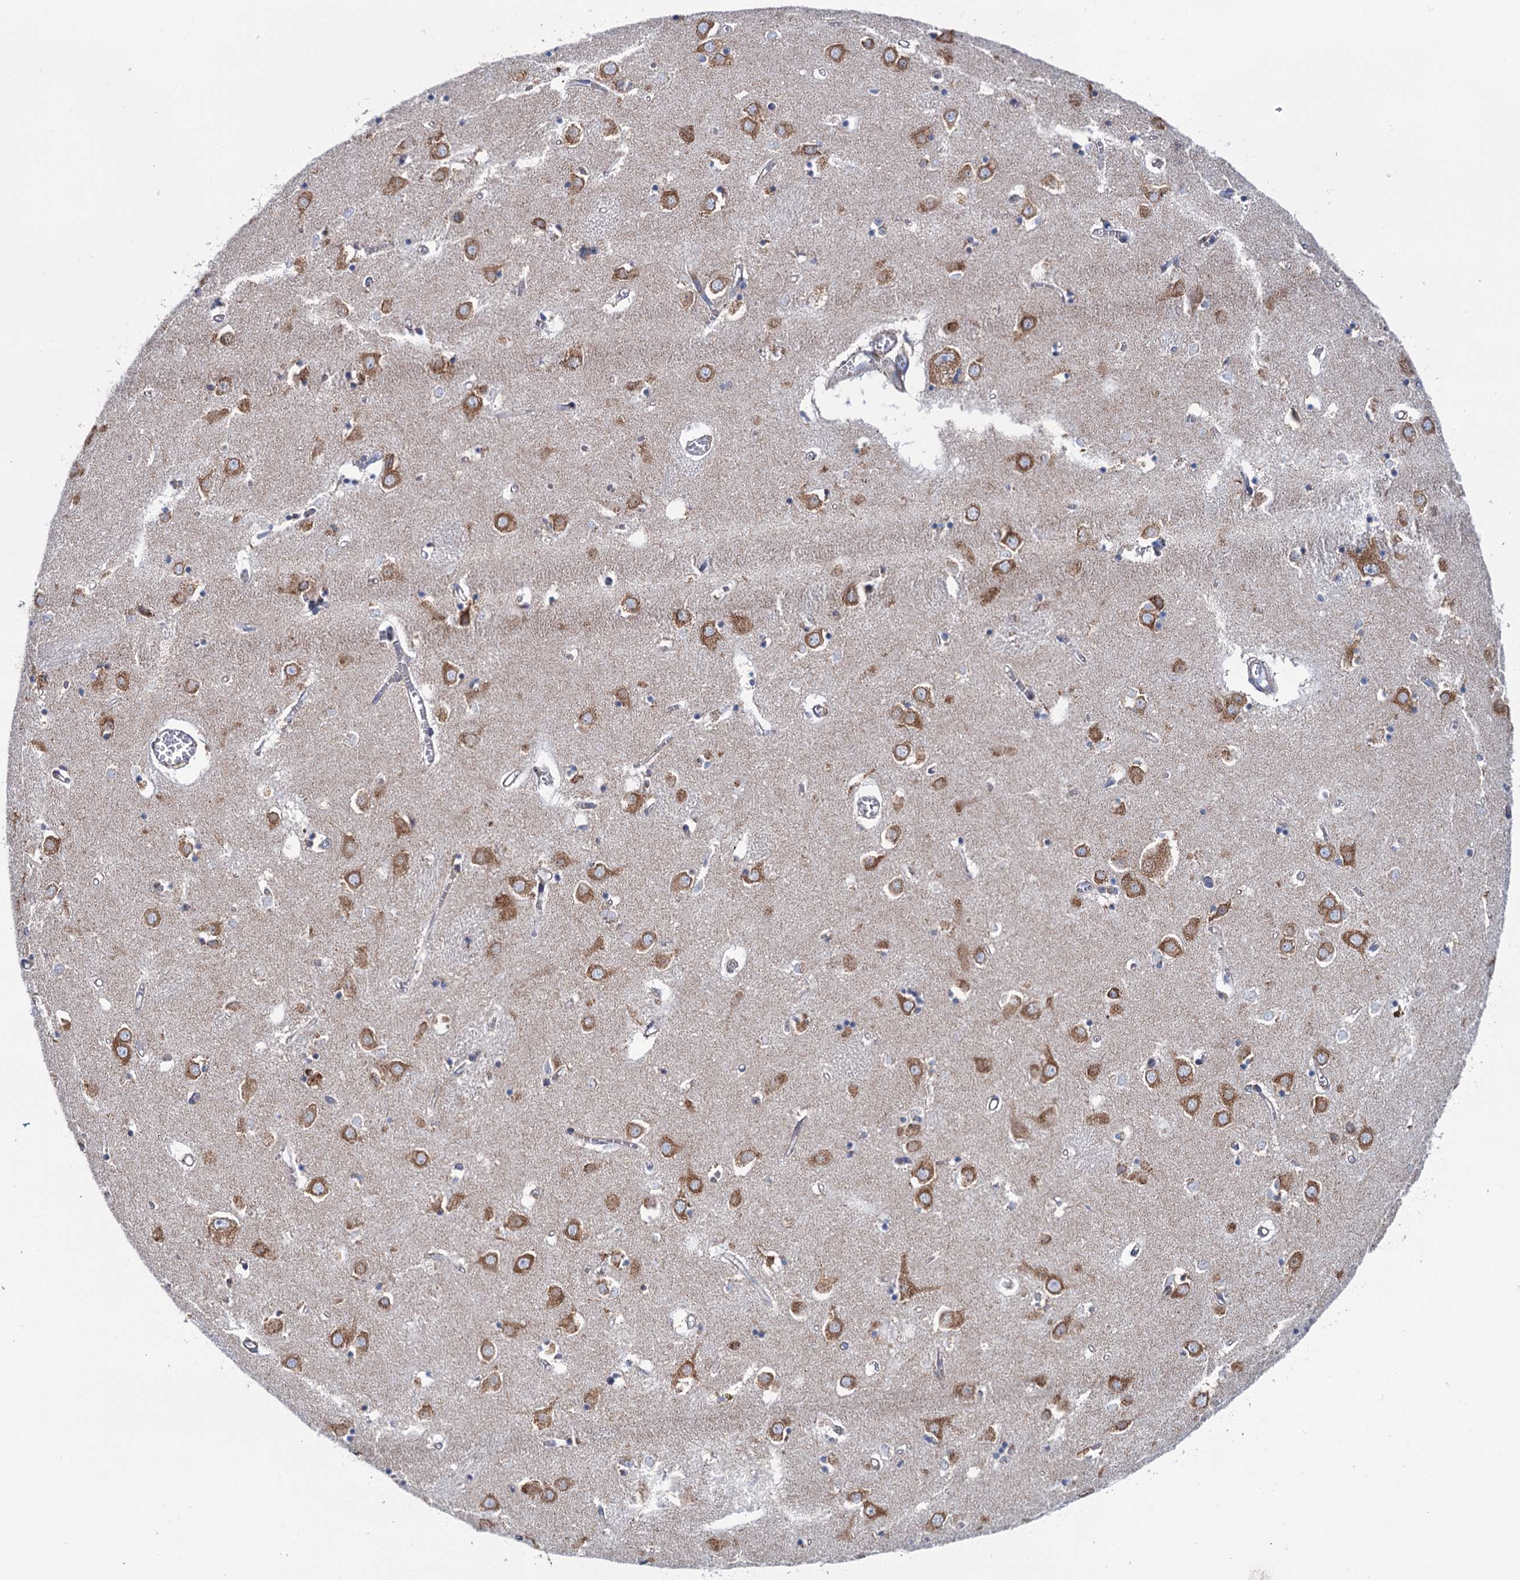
{"staining": {"intensity": "weak", "quantity": "<25%", "location": "cytoplasmic/membranous"}, "tissue": "caudate", "cell_type": "Glial cells", "image_type": "normal", "snomed": [{"axis": "morphology", "description": "Normal tissue, NOS"}, {"axis": "topography", "description": "Lateral ventricle wall"}], "caption": "The histopathology image reveals no significant positivity in glial cells of caudate. (Immunohistochemistry, brightfield microscopy, high magnification).", "gene": "SHE", "patient": {"sex": "male", "age": 70}}